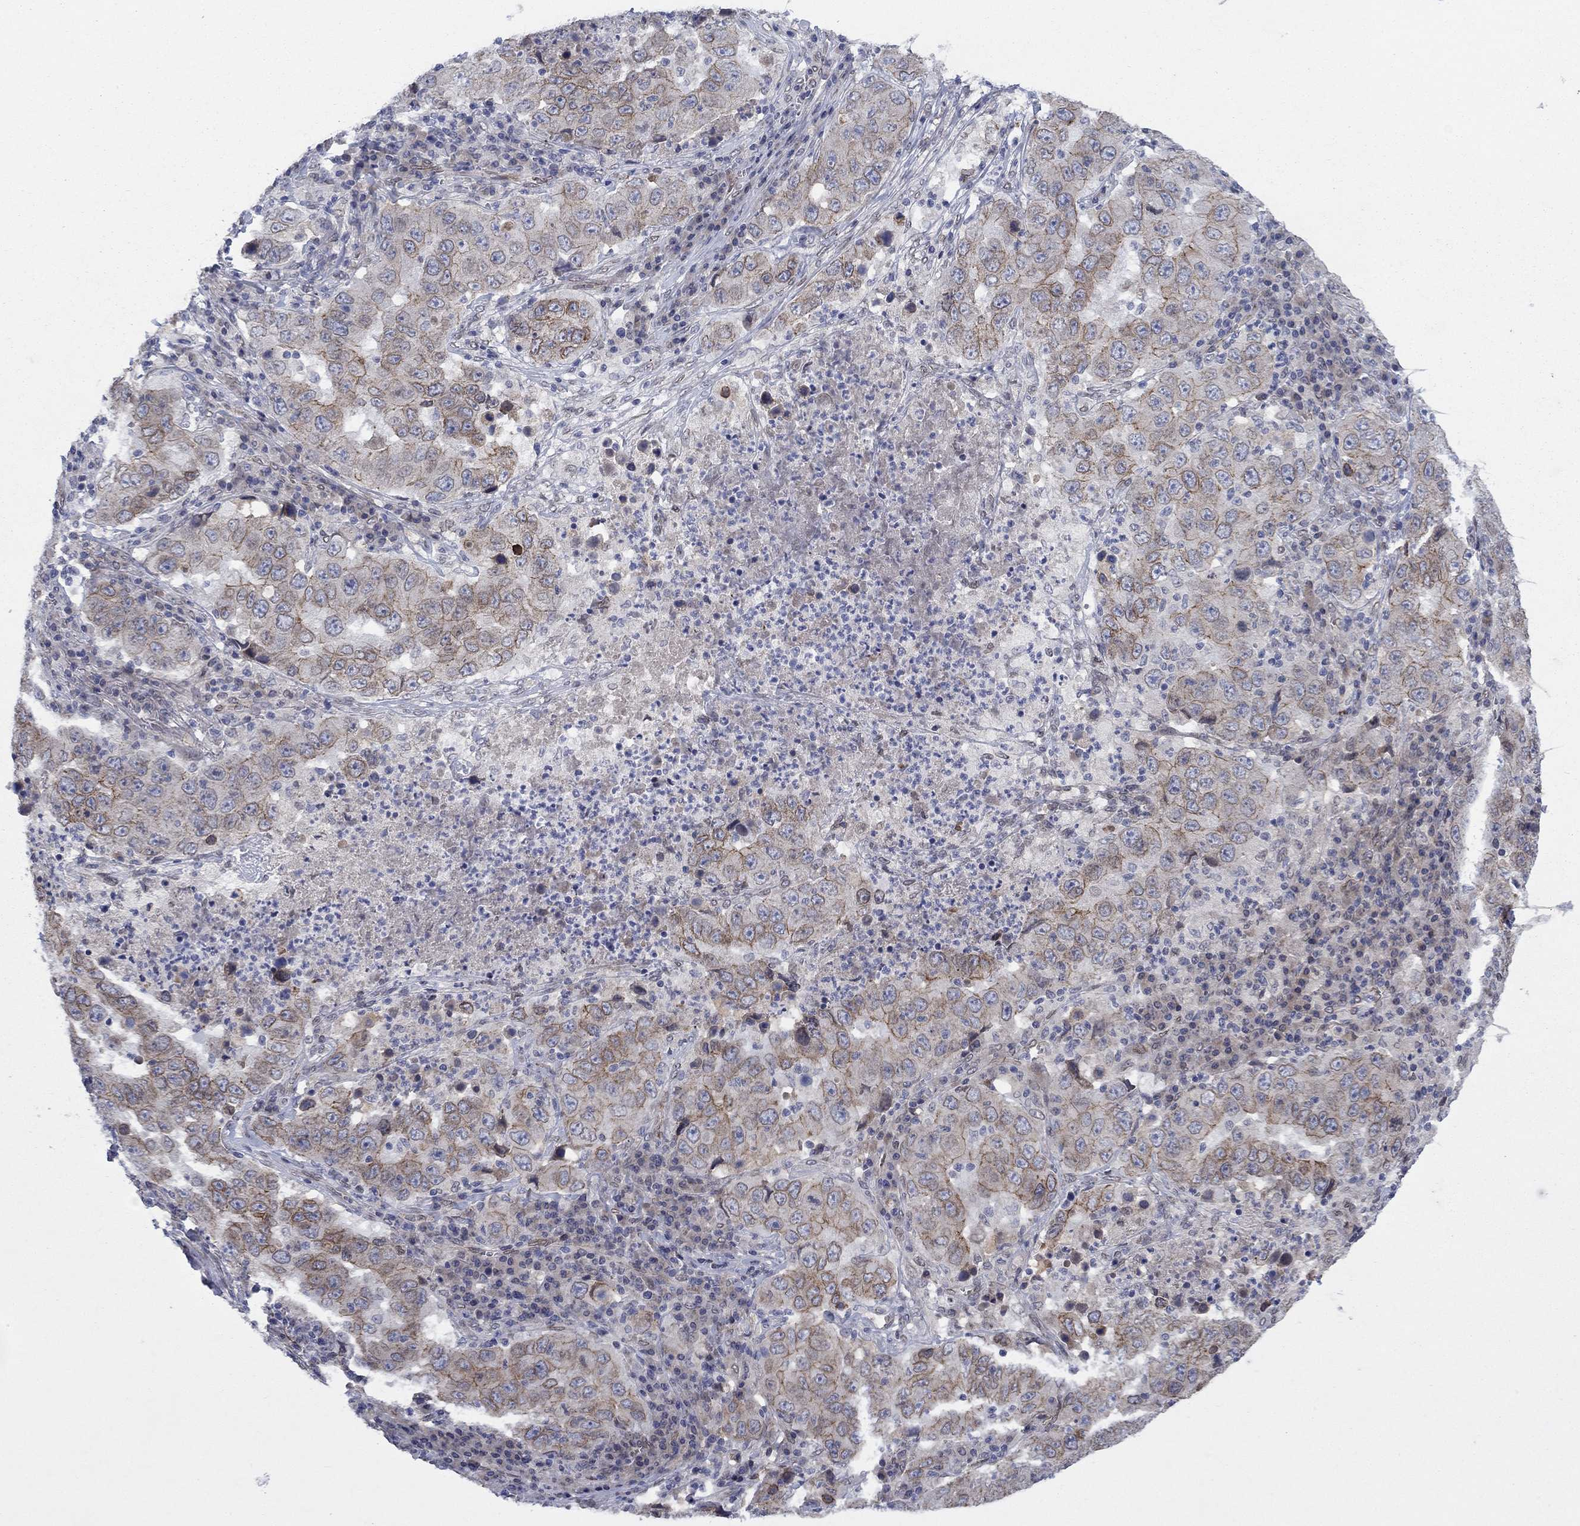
{"staining": {"intensity": "moderate", "quantity": ">75%", "location": "cytoplasmic/membranous"}, "tissue": "lung cancer", "cell_type": "Tumor cells", "image_type": "cancer", "snomed": [{"axis": "morphology", "description": "Adenocarcinoma, NOS"}, {"axis": "topography", "description": "Lung"}], "caption": "This histopathology image reveals lung cancer stained with immunohistochemistry (IHC) to label a protein in brown. The cytoplasmic/membranous of tumor cells show moderate positivity for the protein. Nuclei are counter-stained blue.", "gene": "EMC9", "patient": {"sex": "male", "age": 73}}